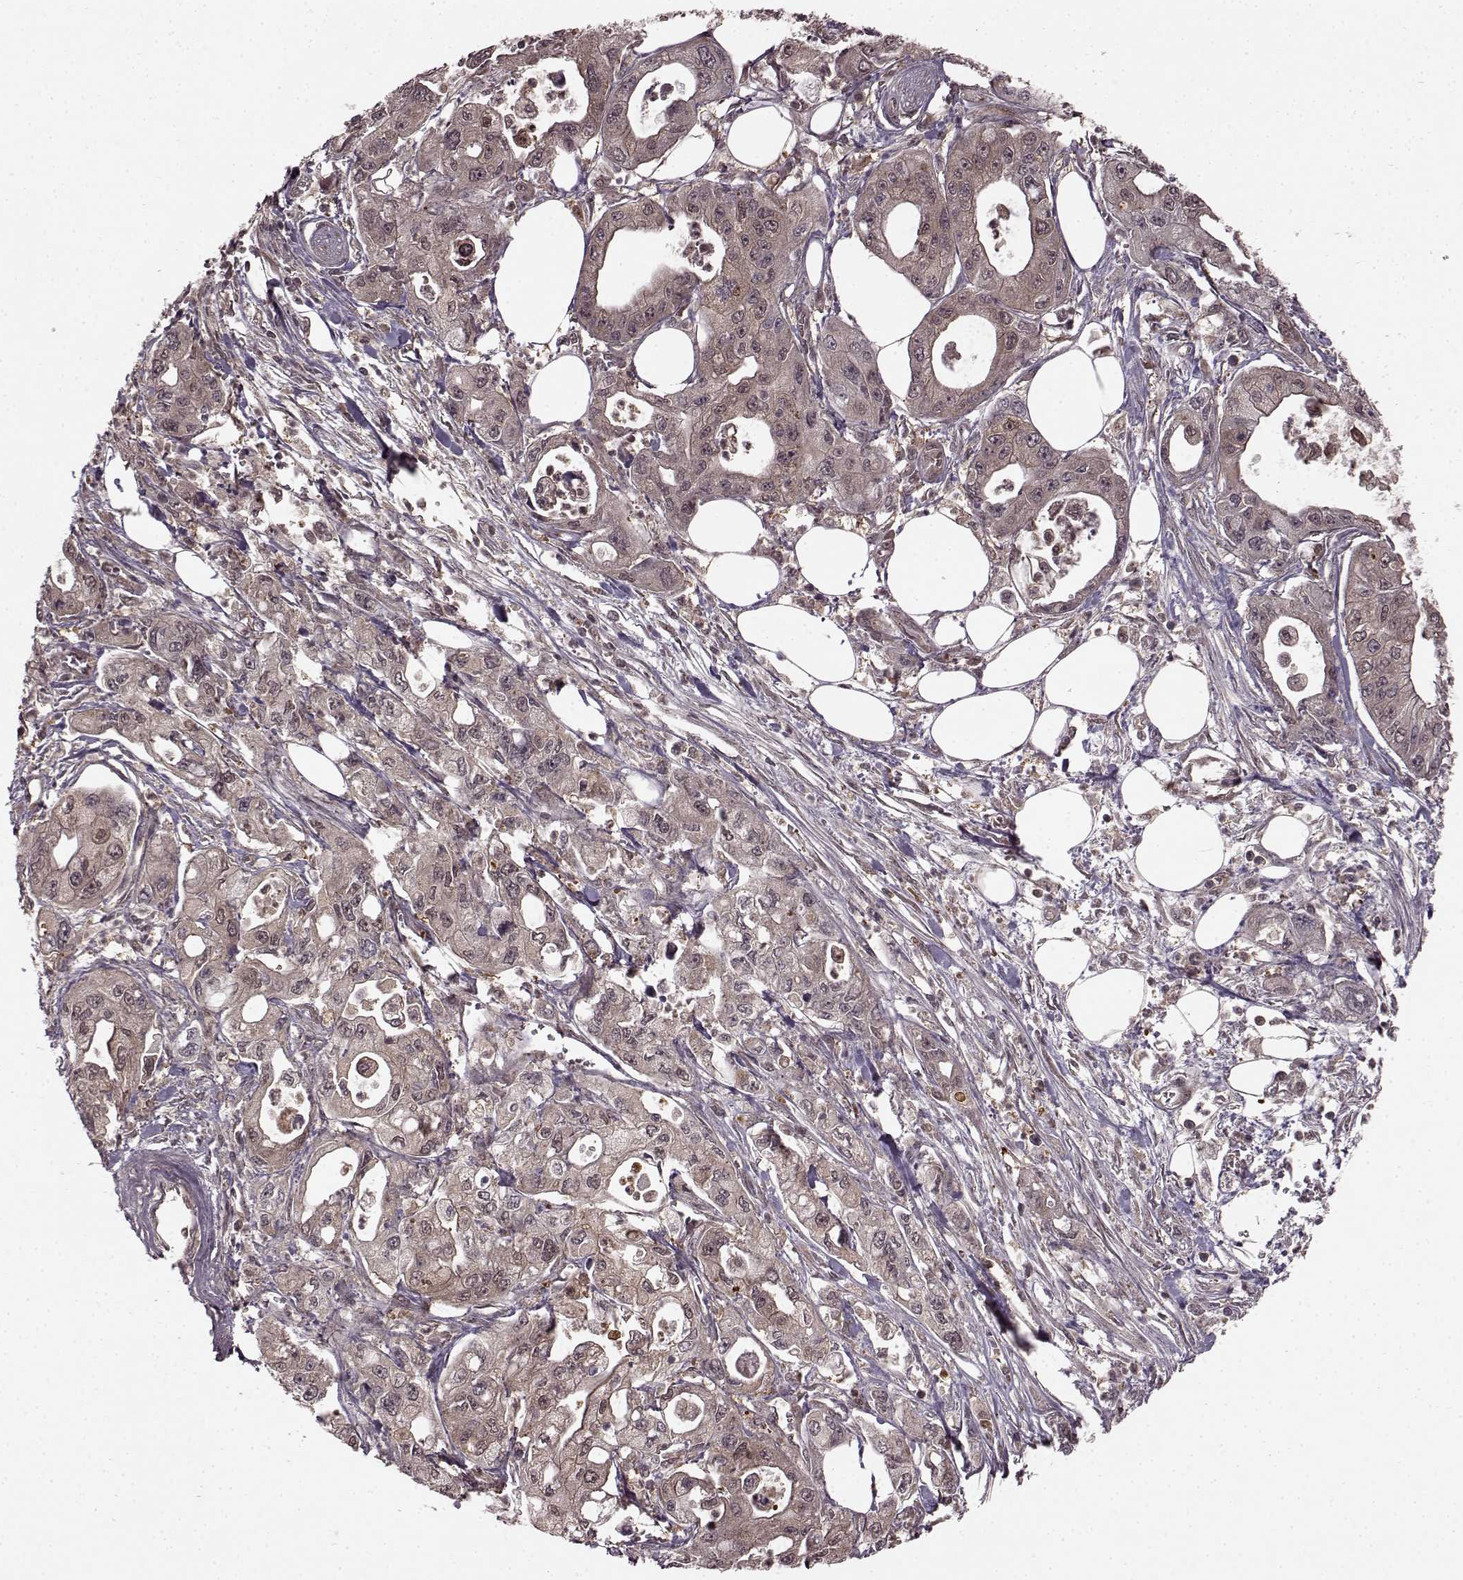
{"staining": {"intensity": "weak", "quantity": ">75%", "location": "cytoplasmic/membranous"}, "tissue": "pancreatic cancer", "cell_type": "Tumor cells", "image_type": "cancer", "snomed": [{"axis": "morphology", "description": "Adenocarcinoma, NOS"}, {"axis": "topography", "description": "Pancreas"}], "caption": "A brown stain labels weak cytoplasmic/membranous staining of a protein in pancreatic adenocarcinoma tumor cells. The staining was performed using DAB to visualize the protein expression in brown, while the nuclei were stained in blue with hematoxylin (Magnification: 20x).", "gene": "GSS", "patient": {"sex": "male", "age": 70}}